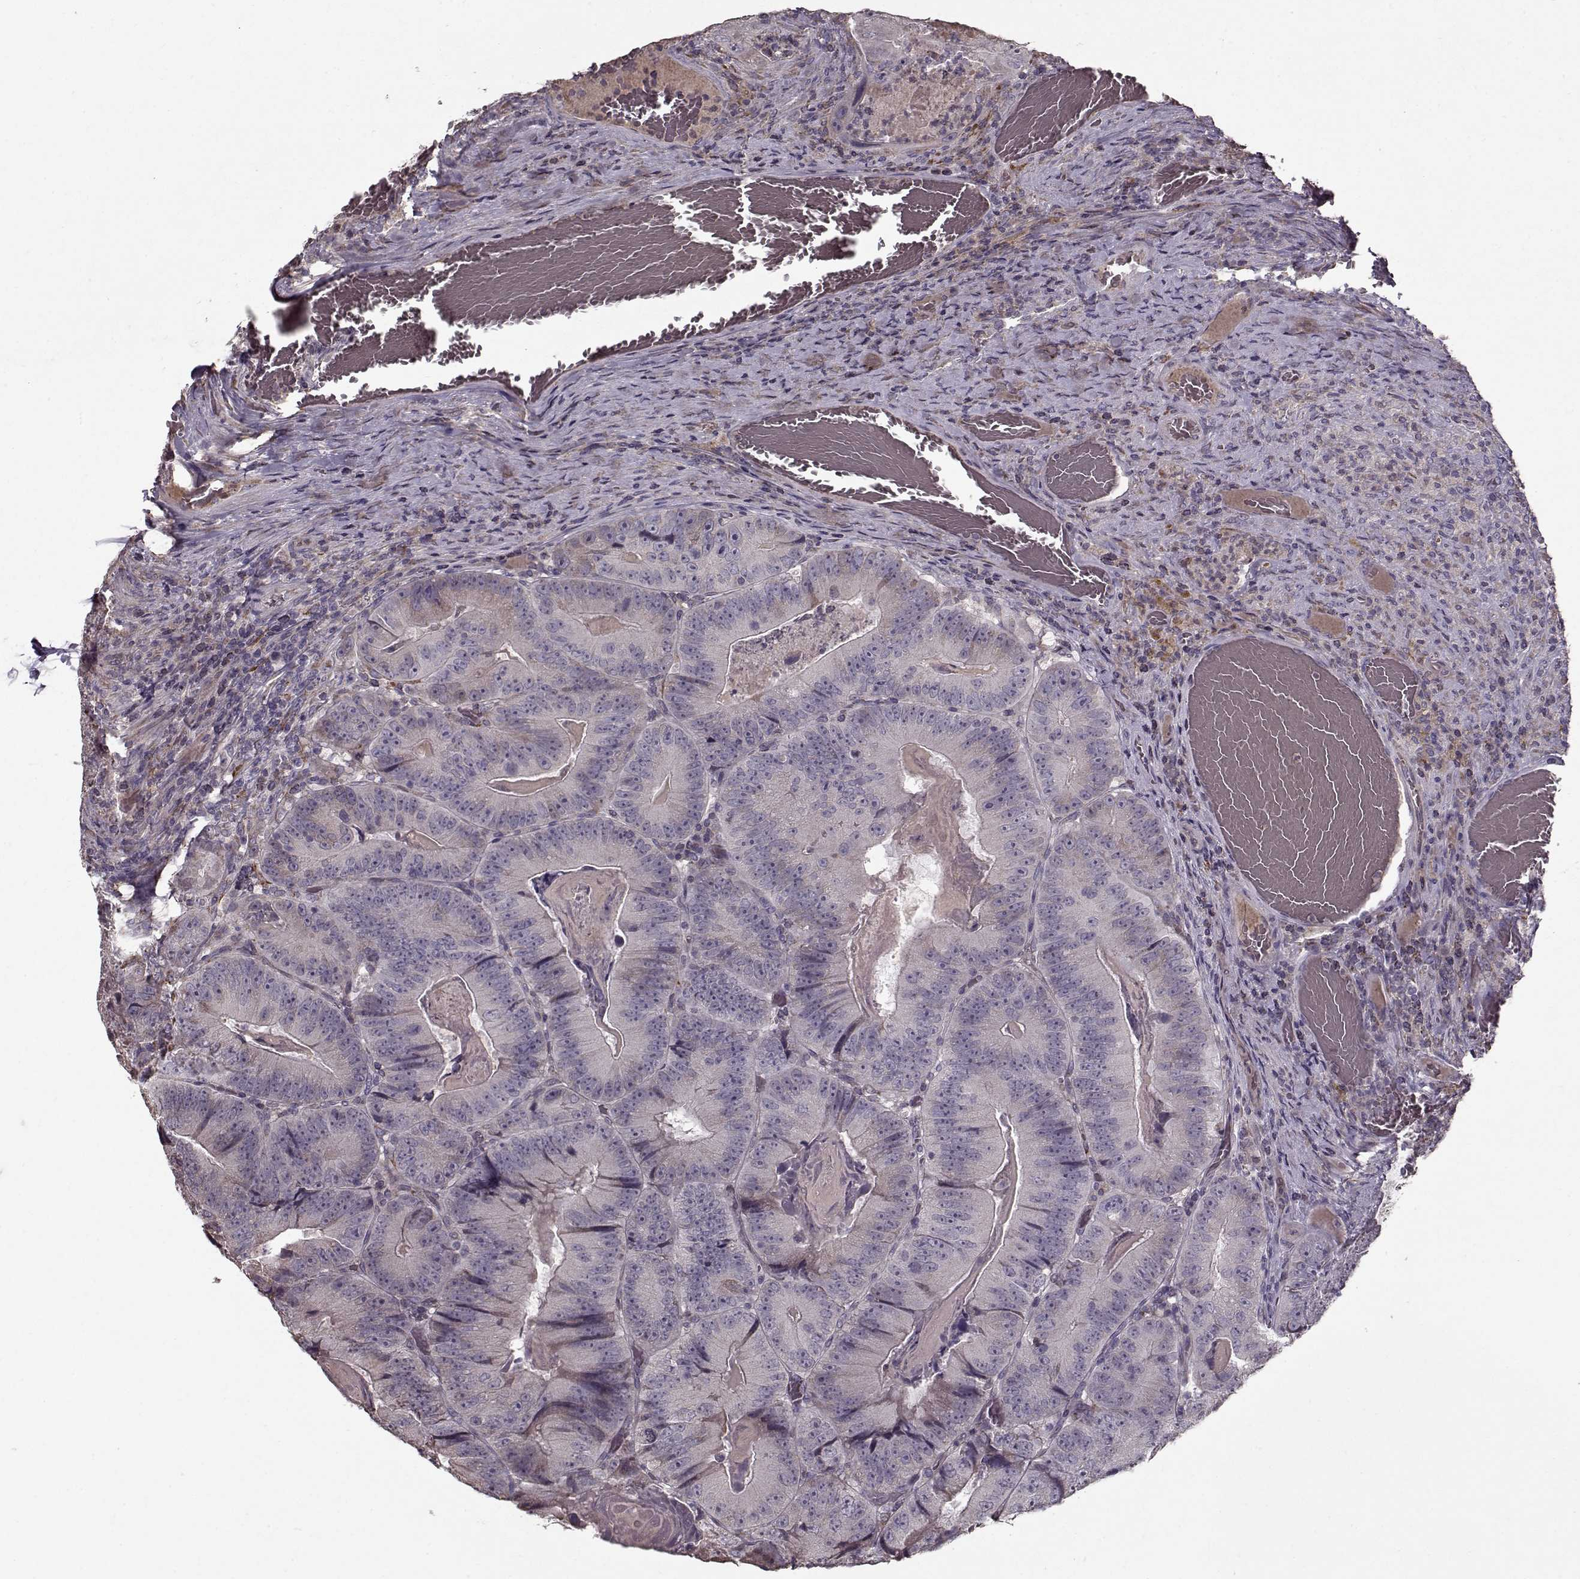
{"staining": {"intensity": "weak", "quantity": "<25%", "location": "cytoplasmic/membranous"}, "tissue": "colorectal cancer", "cell_type": "Tumor cells", "image_type": "cancer", "snomed": [{"axis": "morphology", "description": "Adenocarcinoma, NOS"}, {"axis": "topography", "description": "Colon"}], "caption": "IHC of human adenocarcinoma (colorectal) exhibits no positivity in tumor cells.", "gene": "LAMA2", "patient": {"sex": "female", "age": 86}}